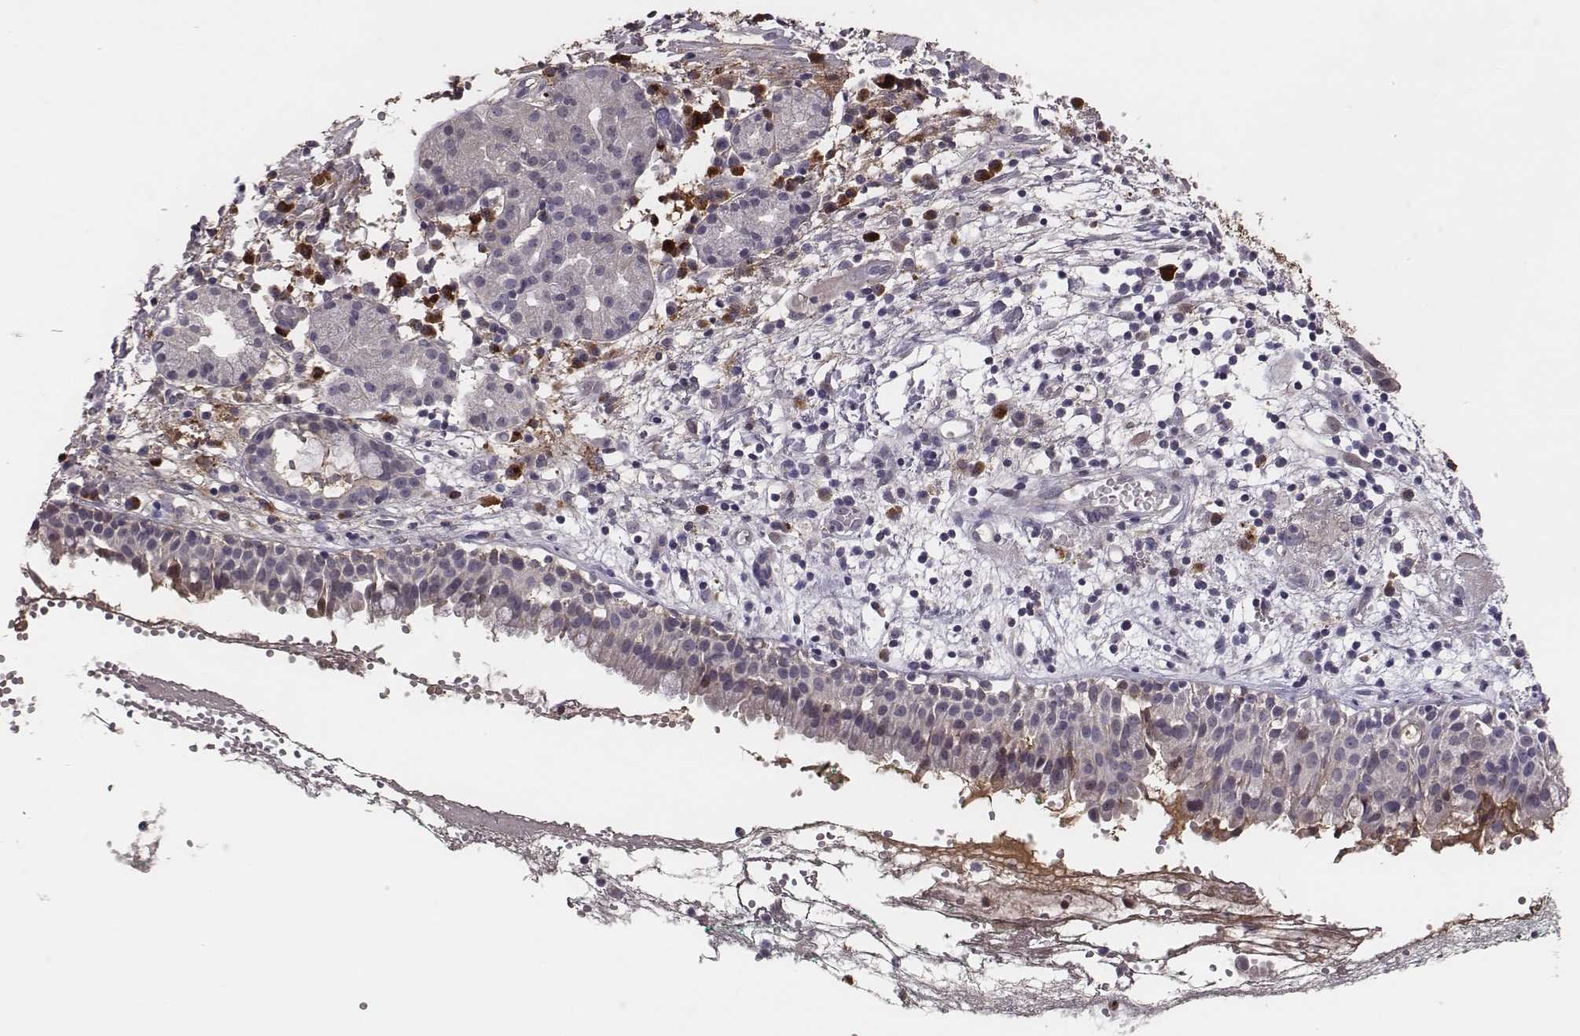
{"staining": {"intensity": "negative", "quantity": "none", "location": "none"}, "tissue": "nasopharynx", "cell_type": "Respiratory epithelial cells", "image_type": "normal", "snomed": [{"axis": "morphology", "description": "Normal tissue, NOS"}, {"axis": "morphology", "description": "Basal cell carcinoma"}, {"axis": "topography", "description": "Cartilage tissue"}, {"axis": "topography", "description": "Nasopharynx"}, {"axis": "topography", "description": "Oral tissue"}], "caption": "Immunohistochemistry (IHC) of normal nasopharynx shows no positivity in respiratory epithelial cells.", "gene": "SLC22A6", "patient": {"sex": "female", "age": 77}}